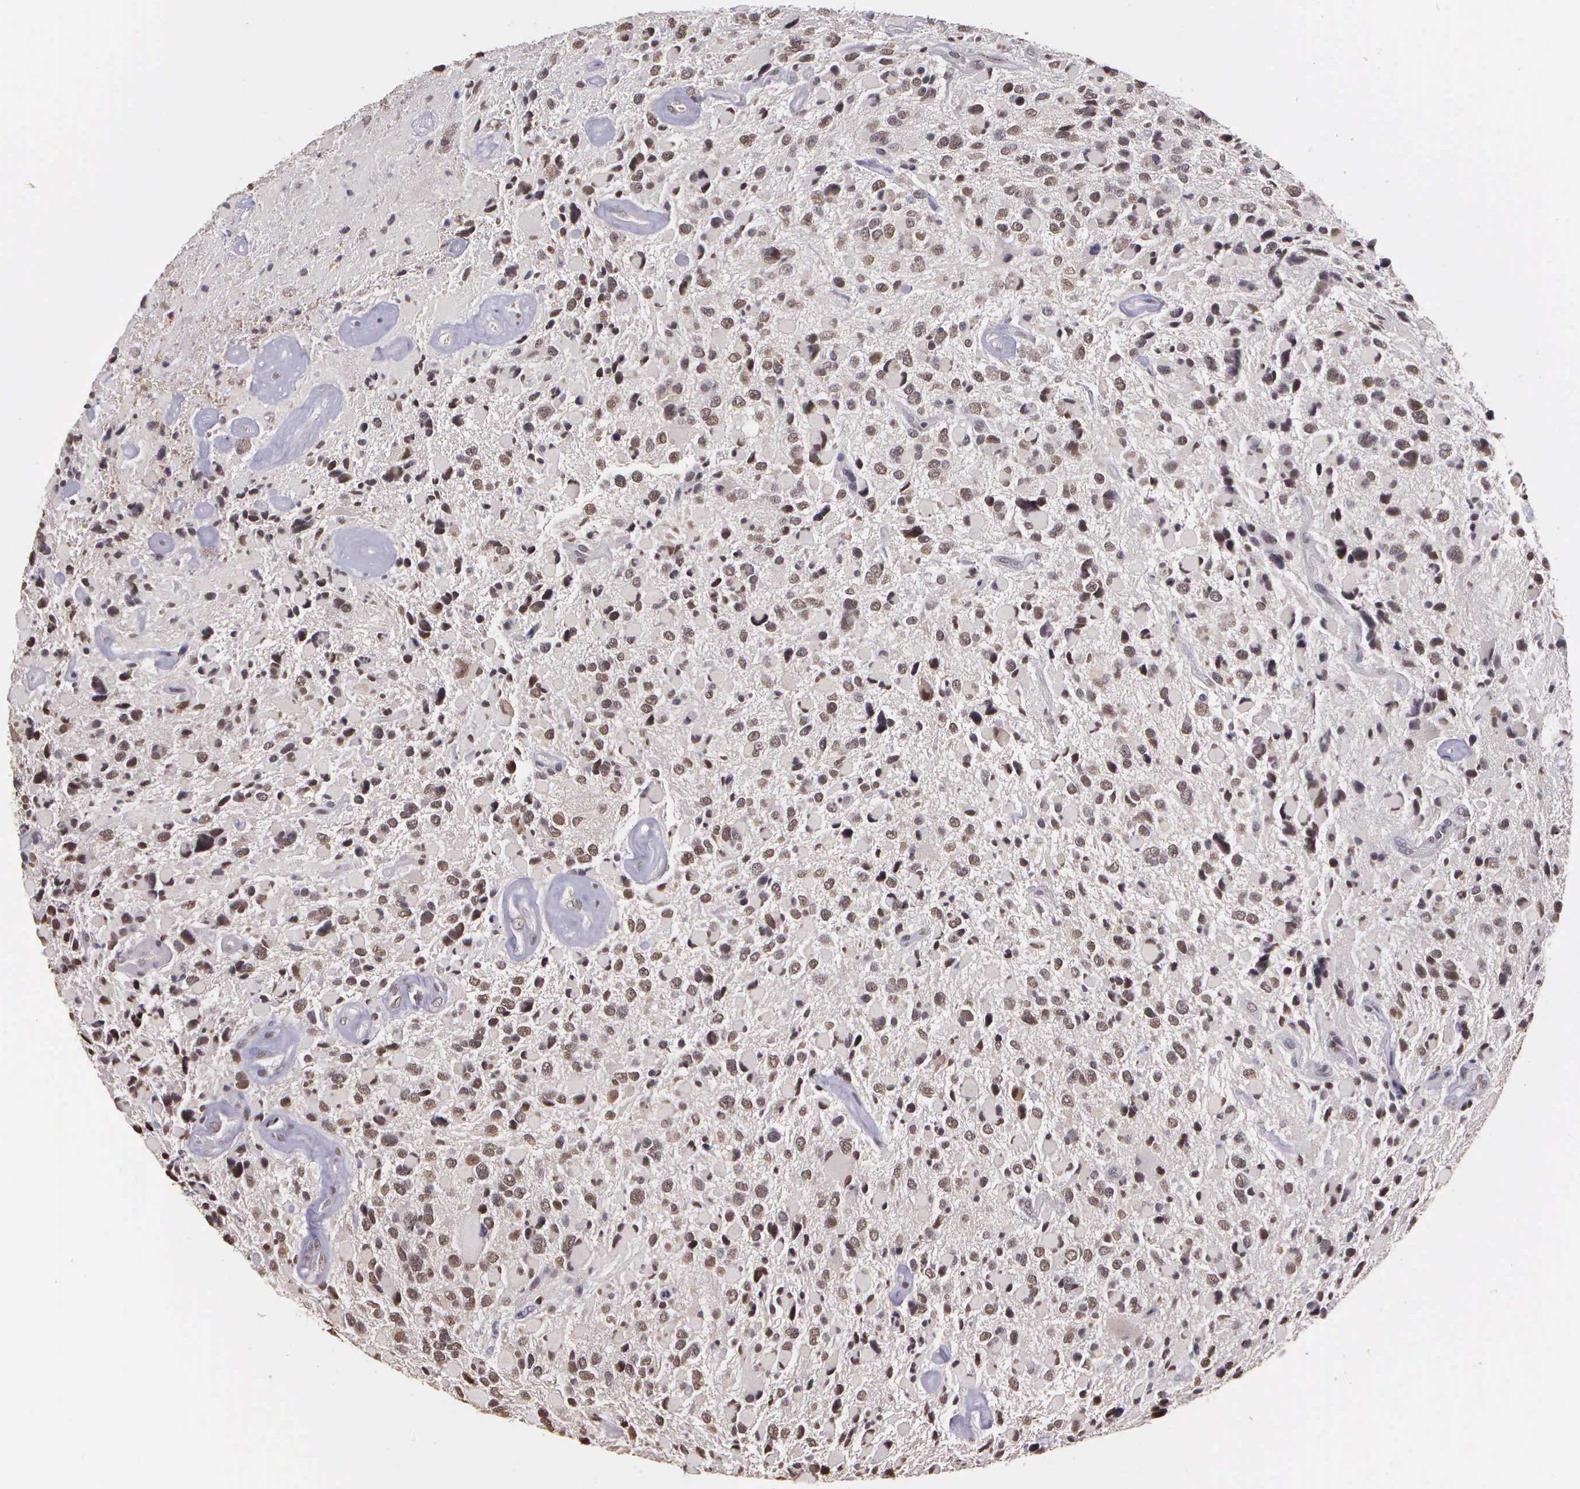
{"staining": {"intensity": "weak", "quantity": ">75%", "location": "nuclear"}, "tissue": "glioma", "cell_type": "Tumor cells", "image_type": "cancer", "snomed": [{"axis": "morphology", "description": "Glioma, malignant, High grade"}, {"axis": "topography", "description": "Brain"}], "caption": "This micrograph reveals IHC staining of malignant glioma (high-grade), with low weak nuclear expression in approximately >75% of tumor cells.", "gene": "ARMCX5", "patient": {"sex": "female", "age": 37}}